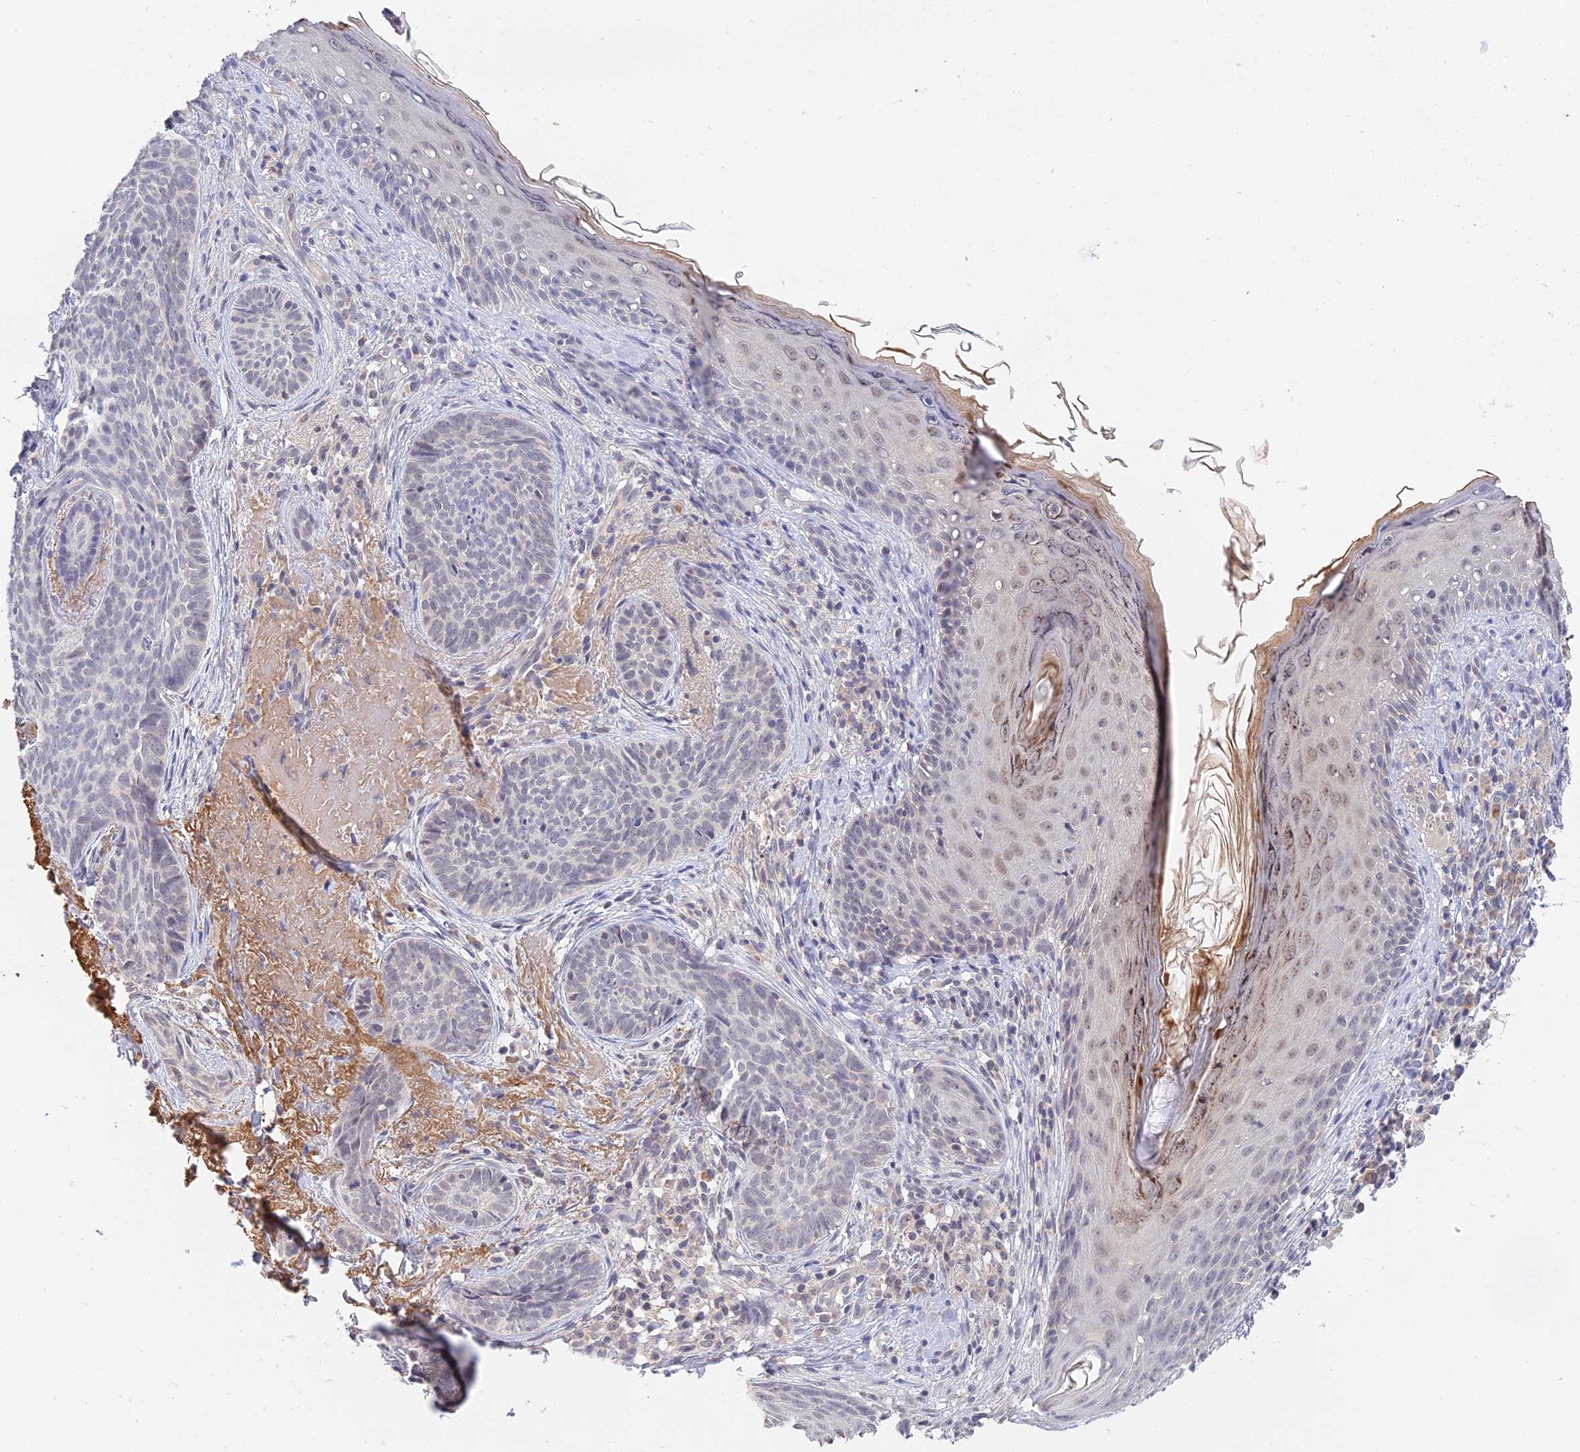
{"staining": {"intensity": "negative", "quantity": "none", "location": "none"}, "tissue": "skin cancer", "cell_type": "Tumor cells", "image_type": "cancer", "snomed": [{"axis": "morphology", "description": "Basal cell carcinoma"}, {"axis": "topography", "description": "Skin"}], "caption": "DAB immunohistochemical staining of skin cancer (basal cell carcinoma) exhibits no significant staining in tumor cells. (IHC, brightfield microscopy, high magnification).", "gene": "PEX16", "patient": {"sex": "female", "age": 76}}